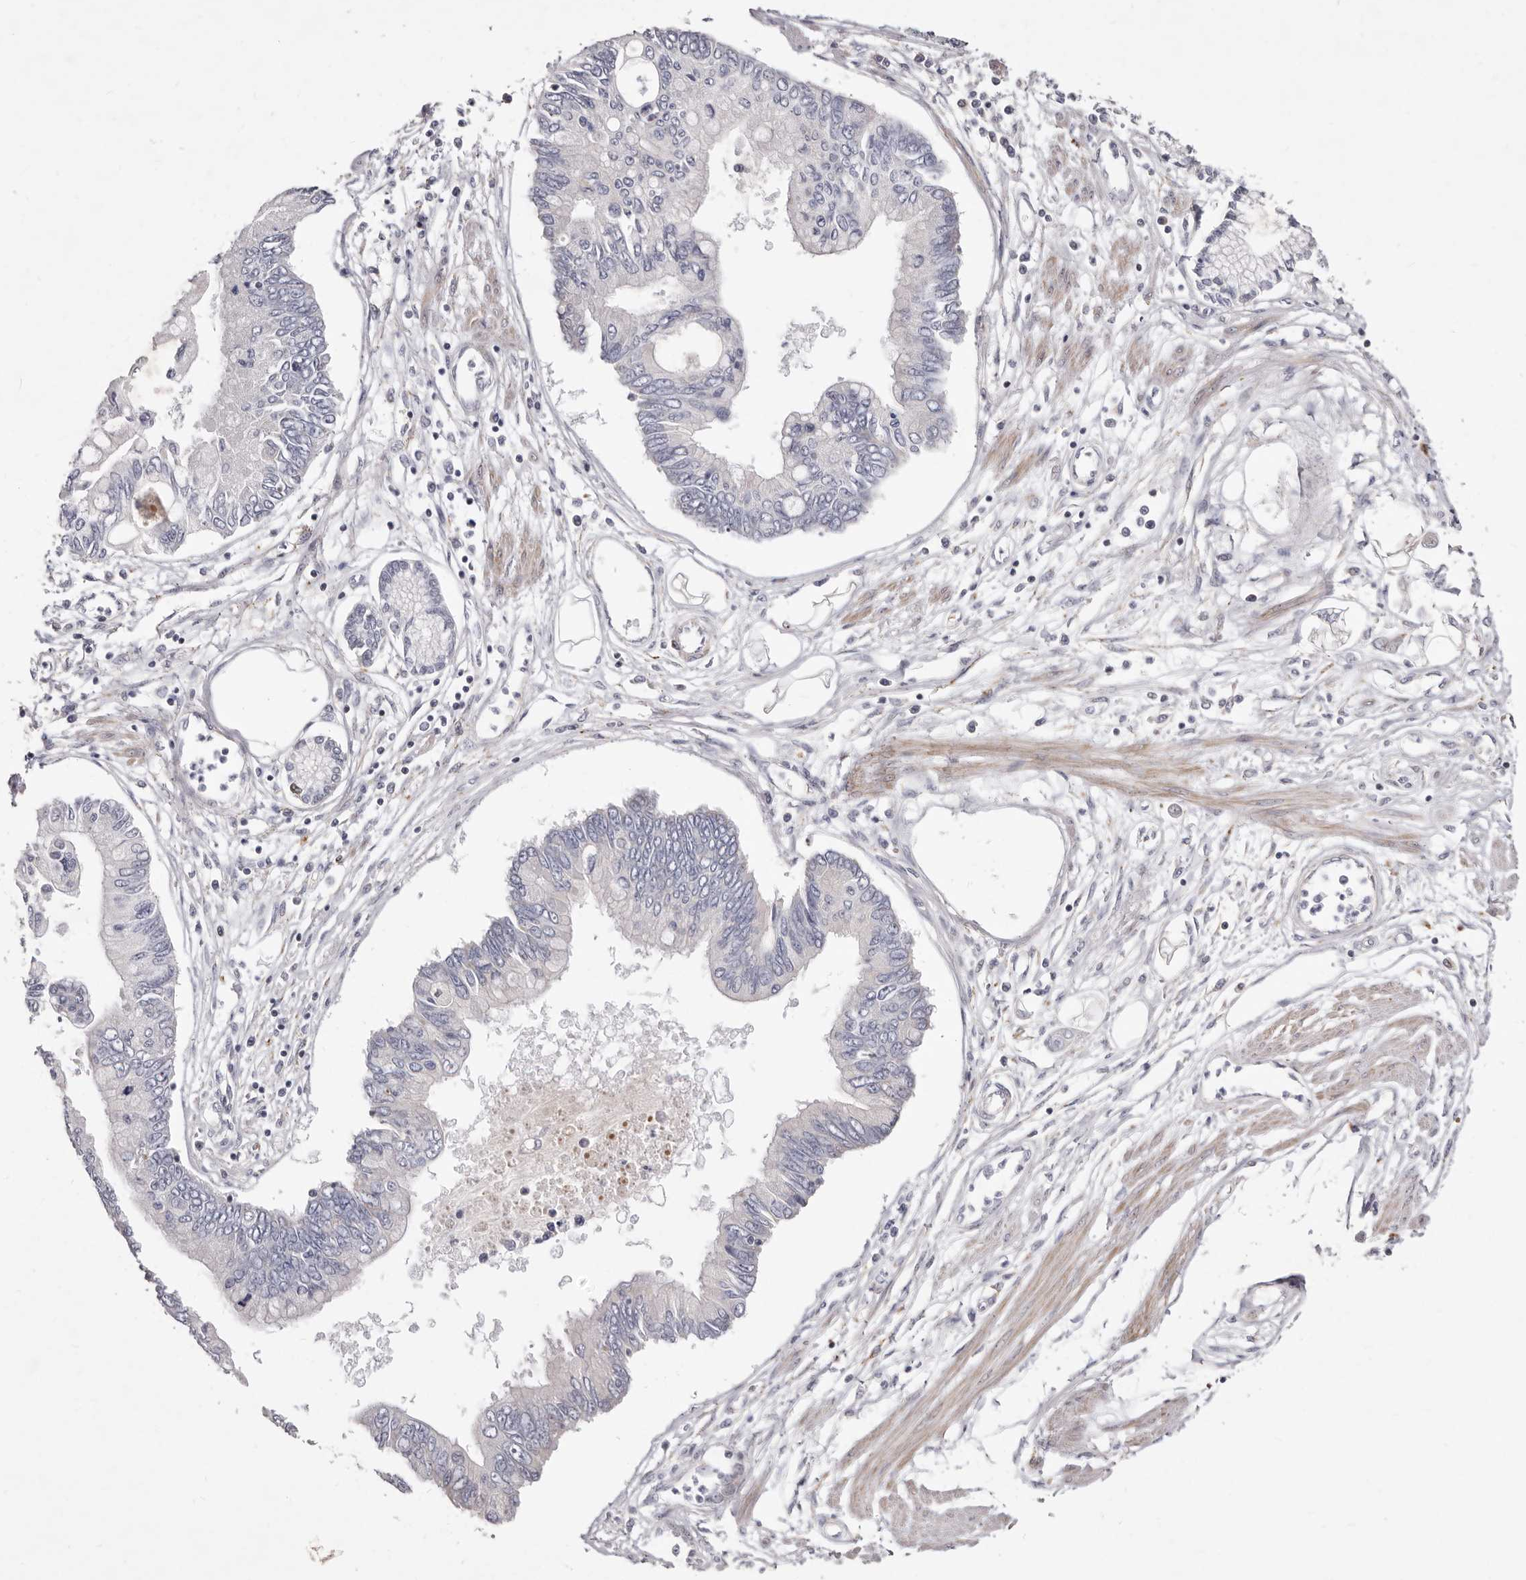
{"staining": {"intensity": "negative", "quantity": "none", "location": "none"}, "tissue": "pancreatic cancer", "cell_type": "Tumor cells", "image_type": "cancer", "snomed": [{"axis": "morphology", "description": "Adenocarcinoma, NOS"}, {"axis": "topography", "description": "Pancreas"}], "caption": "Tumor cells are negative for brown protein staining in pancreatic cancer.", "gene": "NUBPL", "patient": {"sex": "female", "age": 77}}